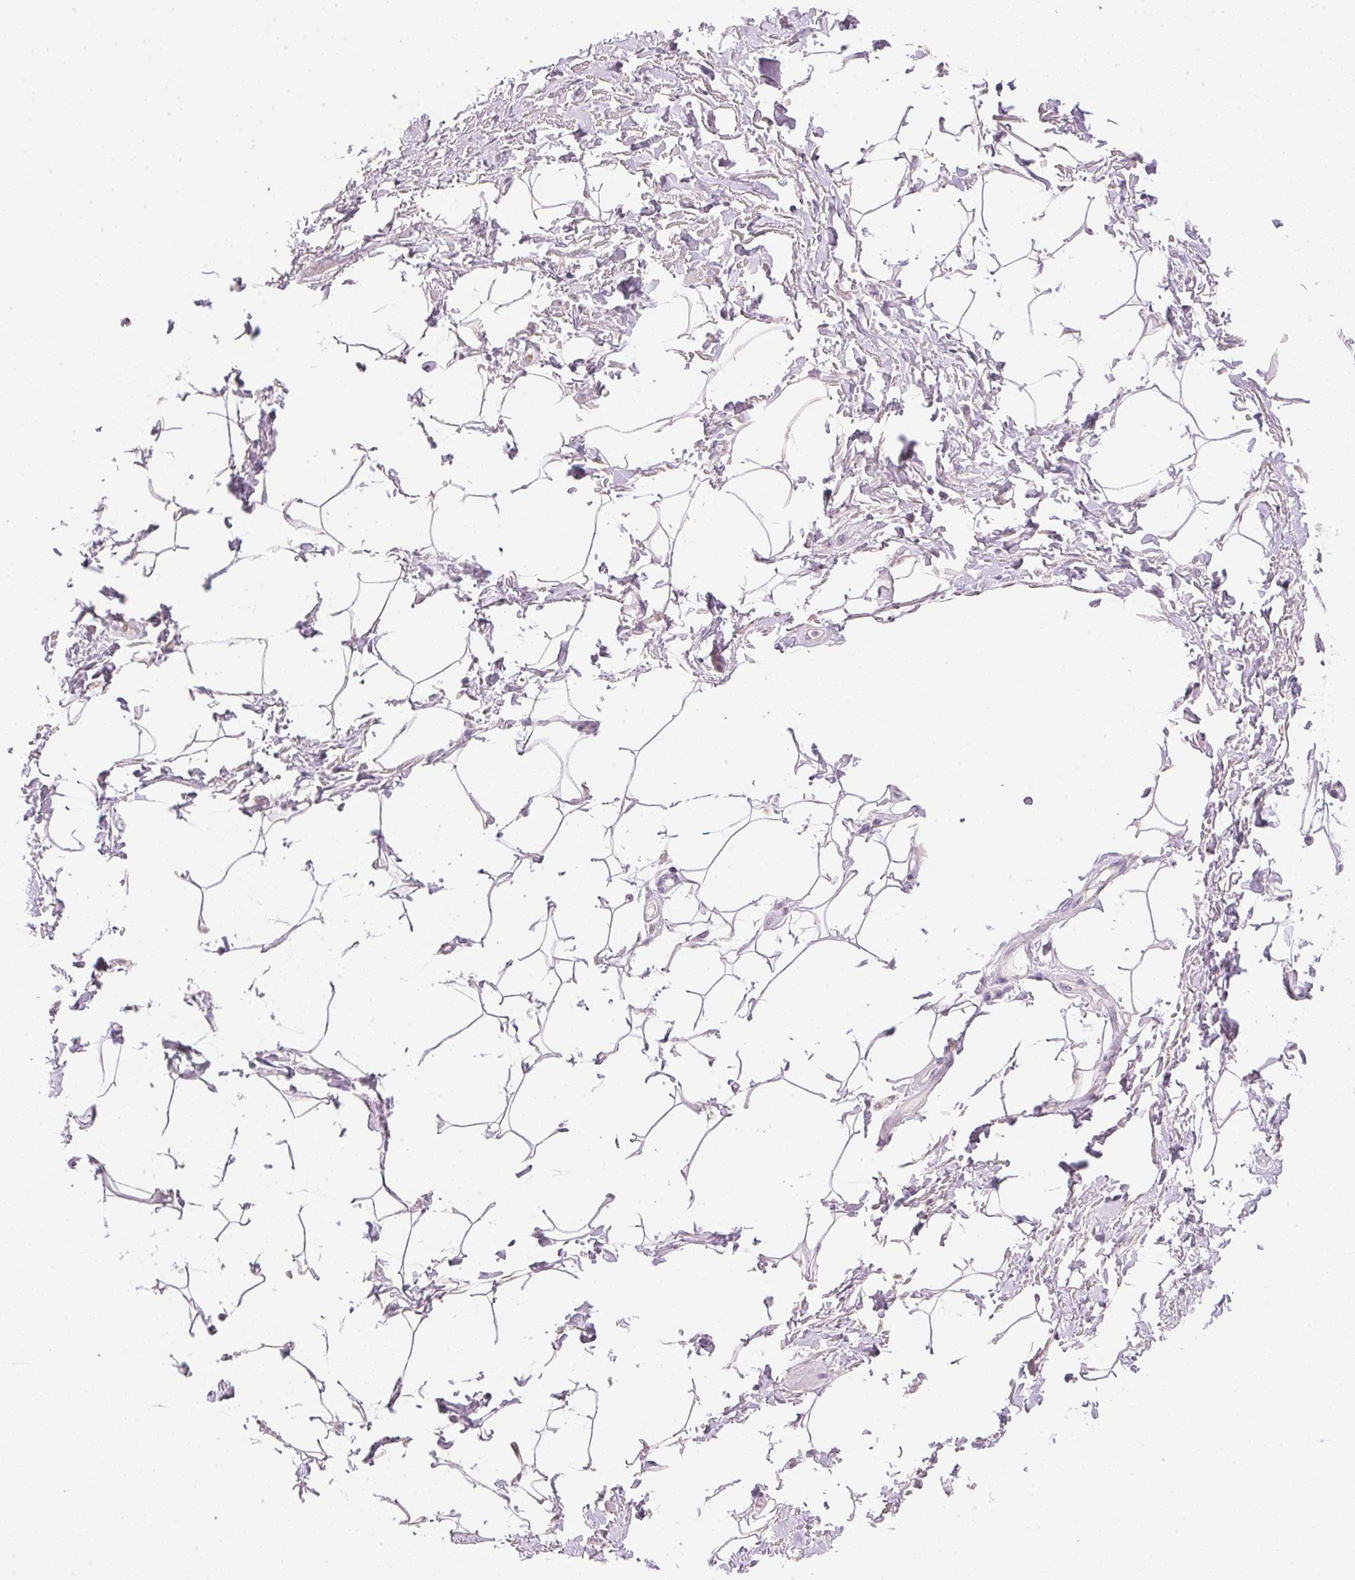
{"staining": {"intensity": "negative", "quantity": "none", "location": "none"}, "tissue": "adipose tissue", "cell_type": "Adipocytes", "image_type": "normal", "snomed": [{"axis": "morphology", "description": "Normal tissue, NOS"}, {"axis": "topography", "description": "Peripheral nerve tissue"}], "caption": "A photomicrograph of adipose tissue stained for a protein displays no brown staining in adipocytes.", "gene": "DHCR24", "patient": {"sex": "male", "age": 51}}